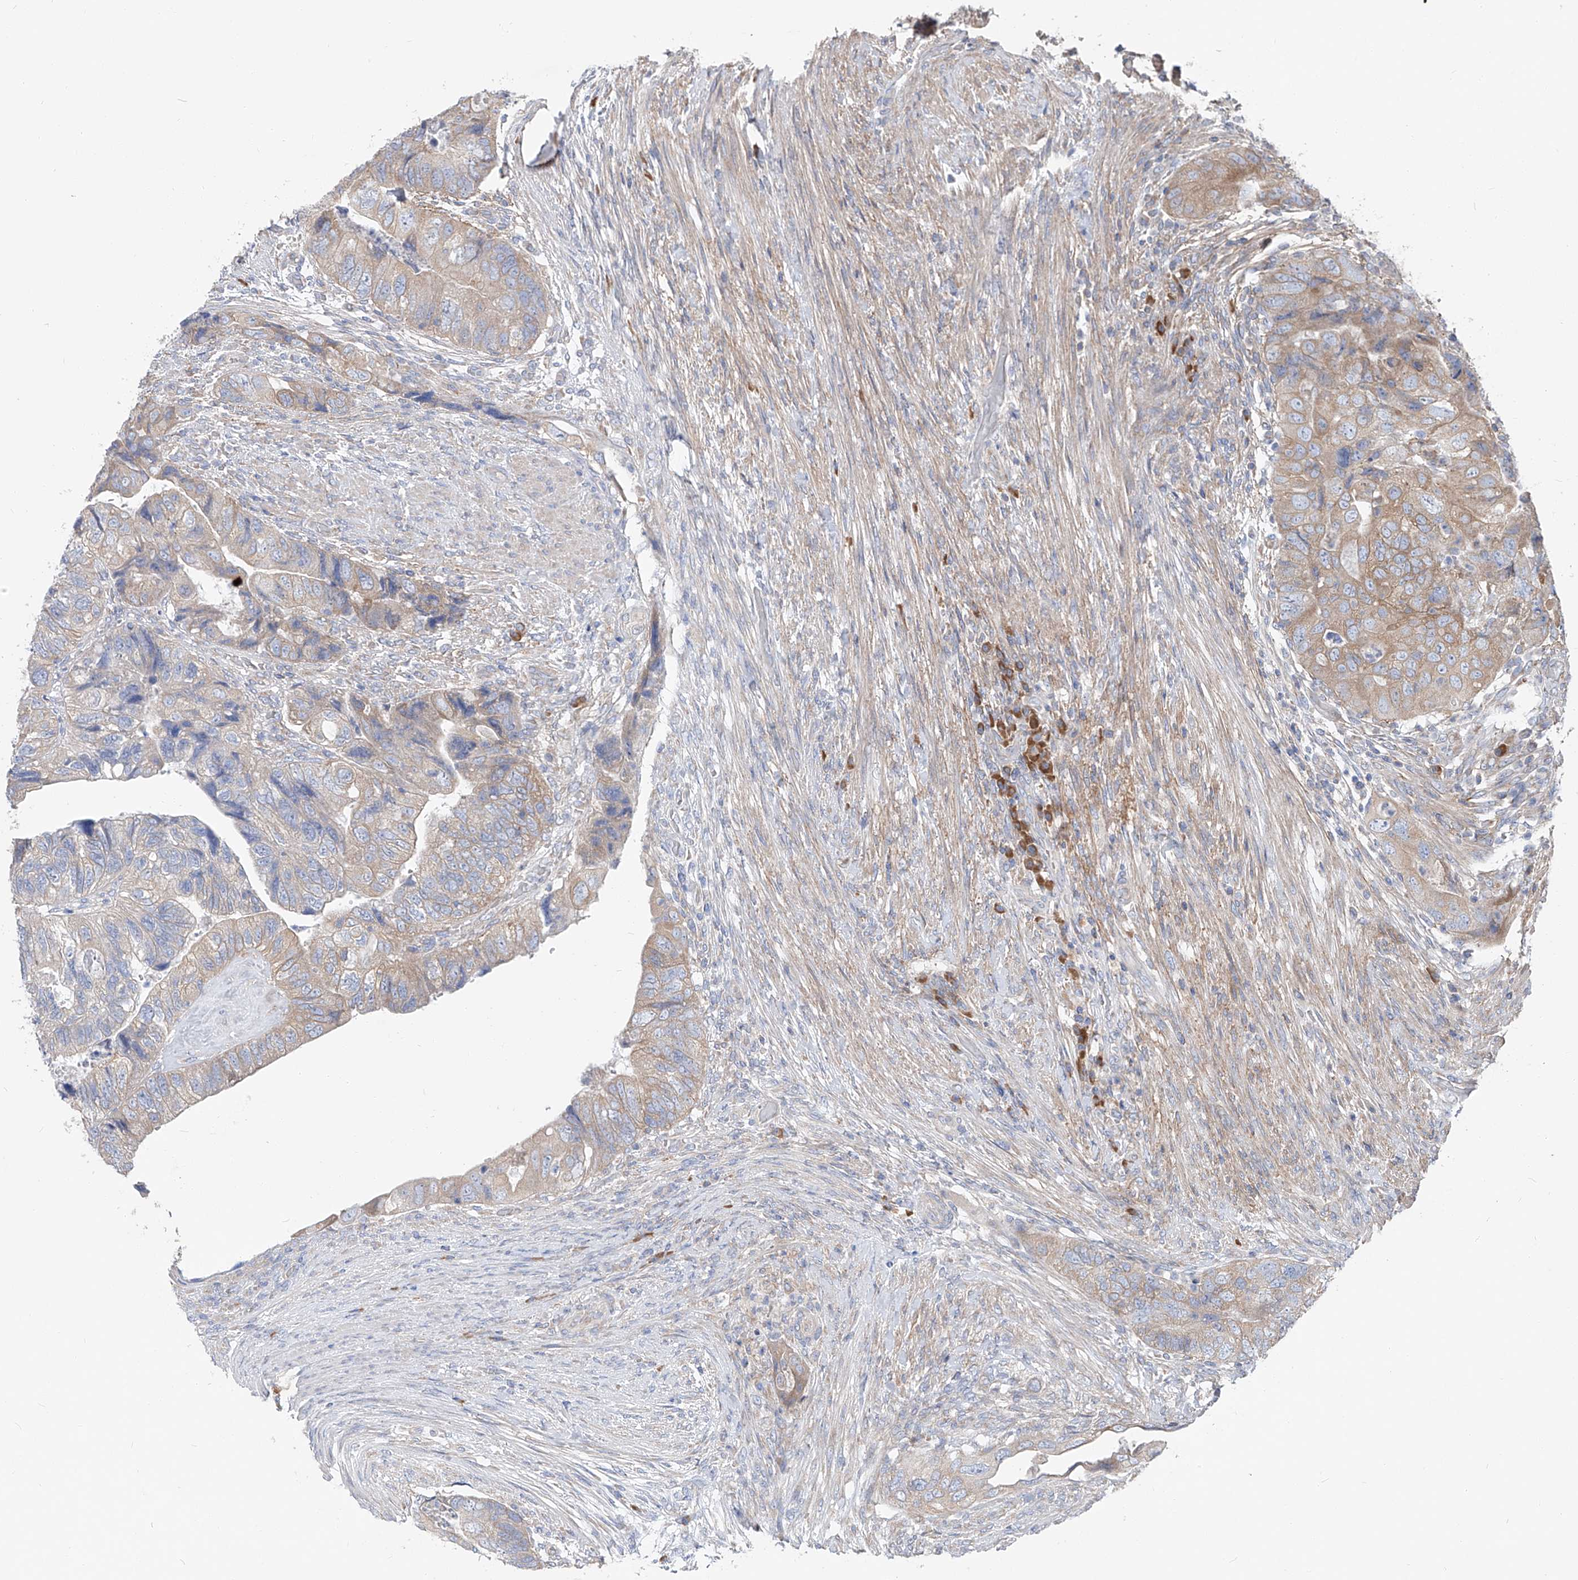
{"staining": {"intensity": "weak", "quantity": "<25%", "location": "cytoplasmic/membranous"}, "tissue": "colorectal cancer", "cell_type": "Tumor cells", "image_type": "cancer", "snomed": [{"axis": "morphology", "description": "Adenocarcinoma, NOS"}, {"axis": "topography", "description": "Rectum"}], "caption": "This is an immunohistochemistry histopathology image of human colorectal cancer (adenocarcinoma). There is no positivity in tumor cells.", "gene": "UFL1", "patient": {"sex": "male", "age": 63}}